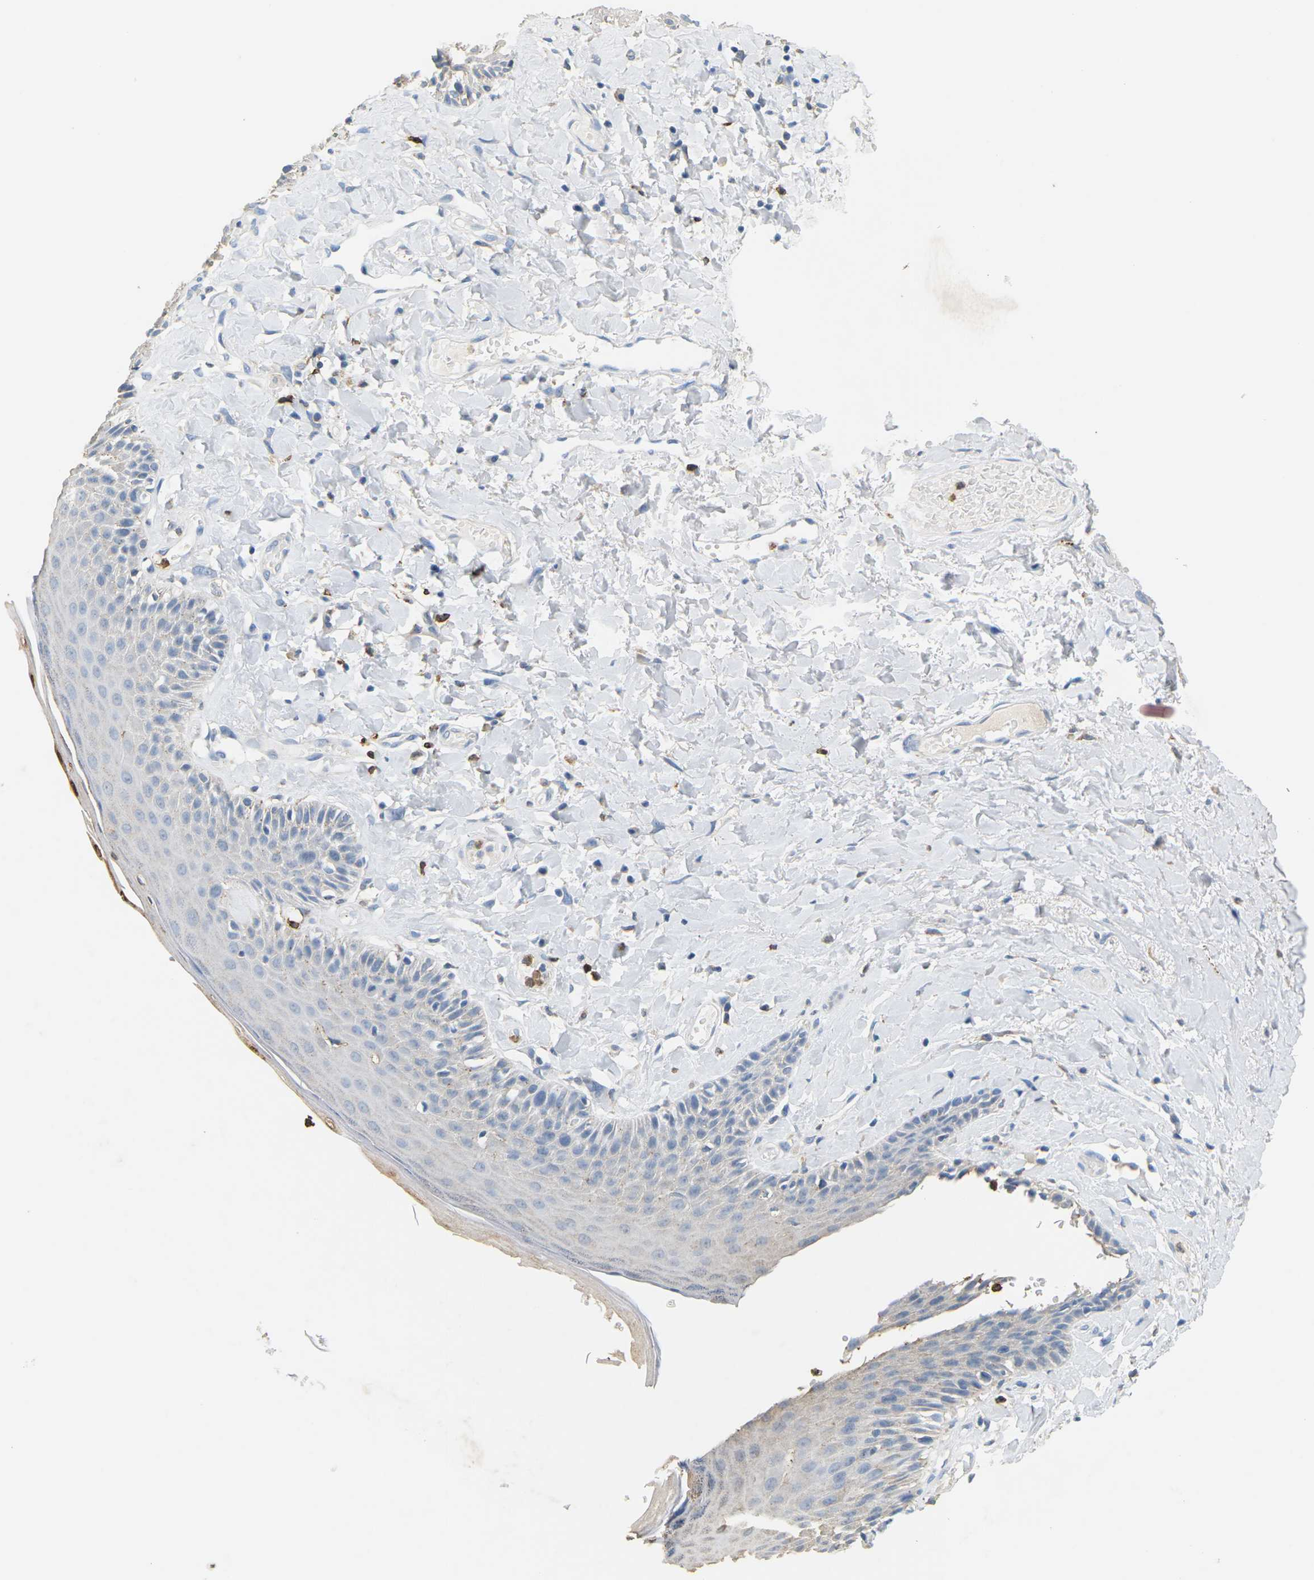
{"staining": {"intensity": "weak", "quantity": "<25%", "location": "cytoplasmic/membranous"}, "tissue": "skin", "cell_type": "Epidermal cells", "image_type": "normal", "snomed": [{"axis": "morphology", "description": "Normal tissue, NOS"}, {"axis": "topography", "description": "Anal"}], "caption": "The immunohistochemistry (IHC) image has no significant staining in epidermal cells of skin.", "gene": "ADM", "patient": {"sex": "male", "age": 69}}